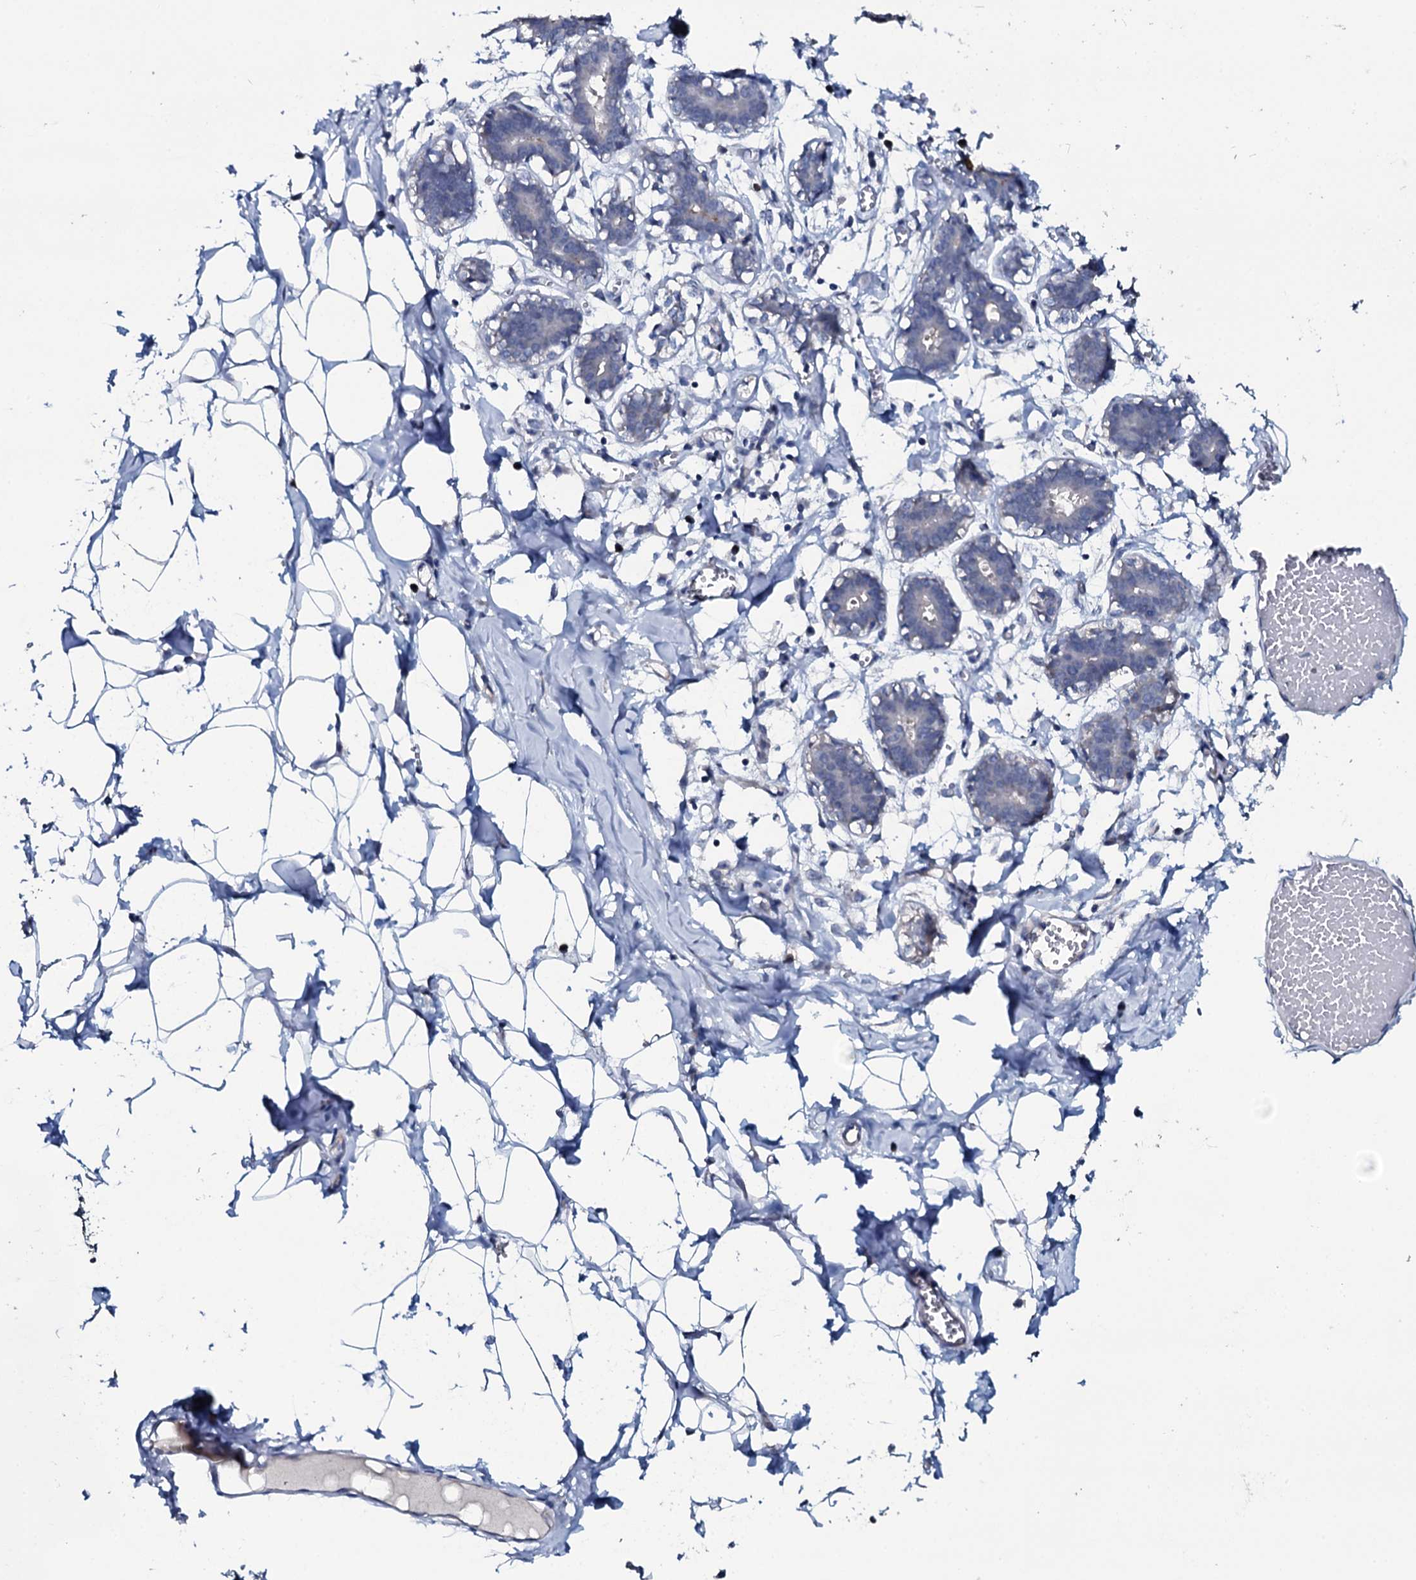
{"staining": {"intensity": "negative", "quantity": "none", "location": "none"}, "tissue": "breast", "cell_type": "Adipocytes", "image_type": "normal", "snomed": [{"axis": "morphology", "description": "Normal tissue, NOS"}, {"axis": "topography", "description": "Breast"}], "caption": "DAB (3,3'-diaminobenzidine) immunohistochemical staining of unremarkable breast demonstrates no significant expression in adipocytes.", "gene": "IL12B", "patient": {"sex": "female", "age": 27}}